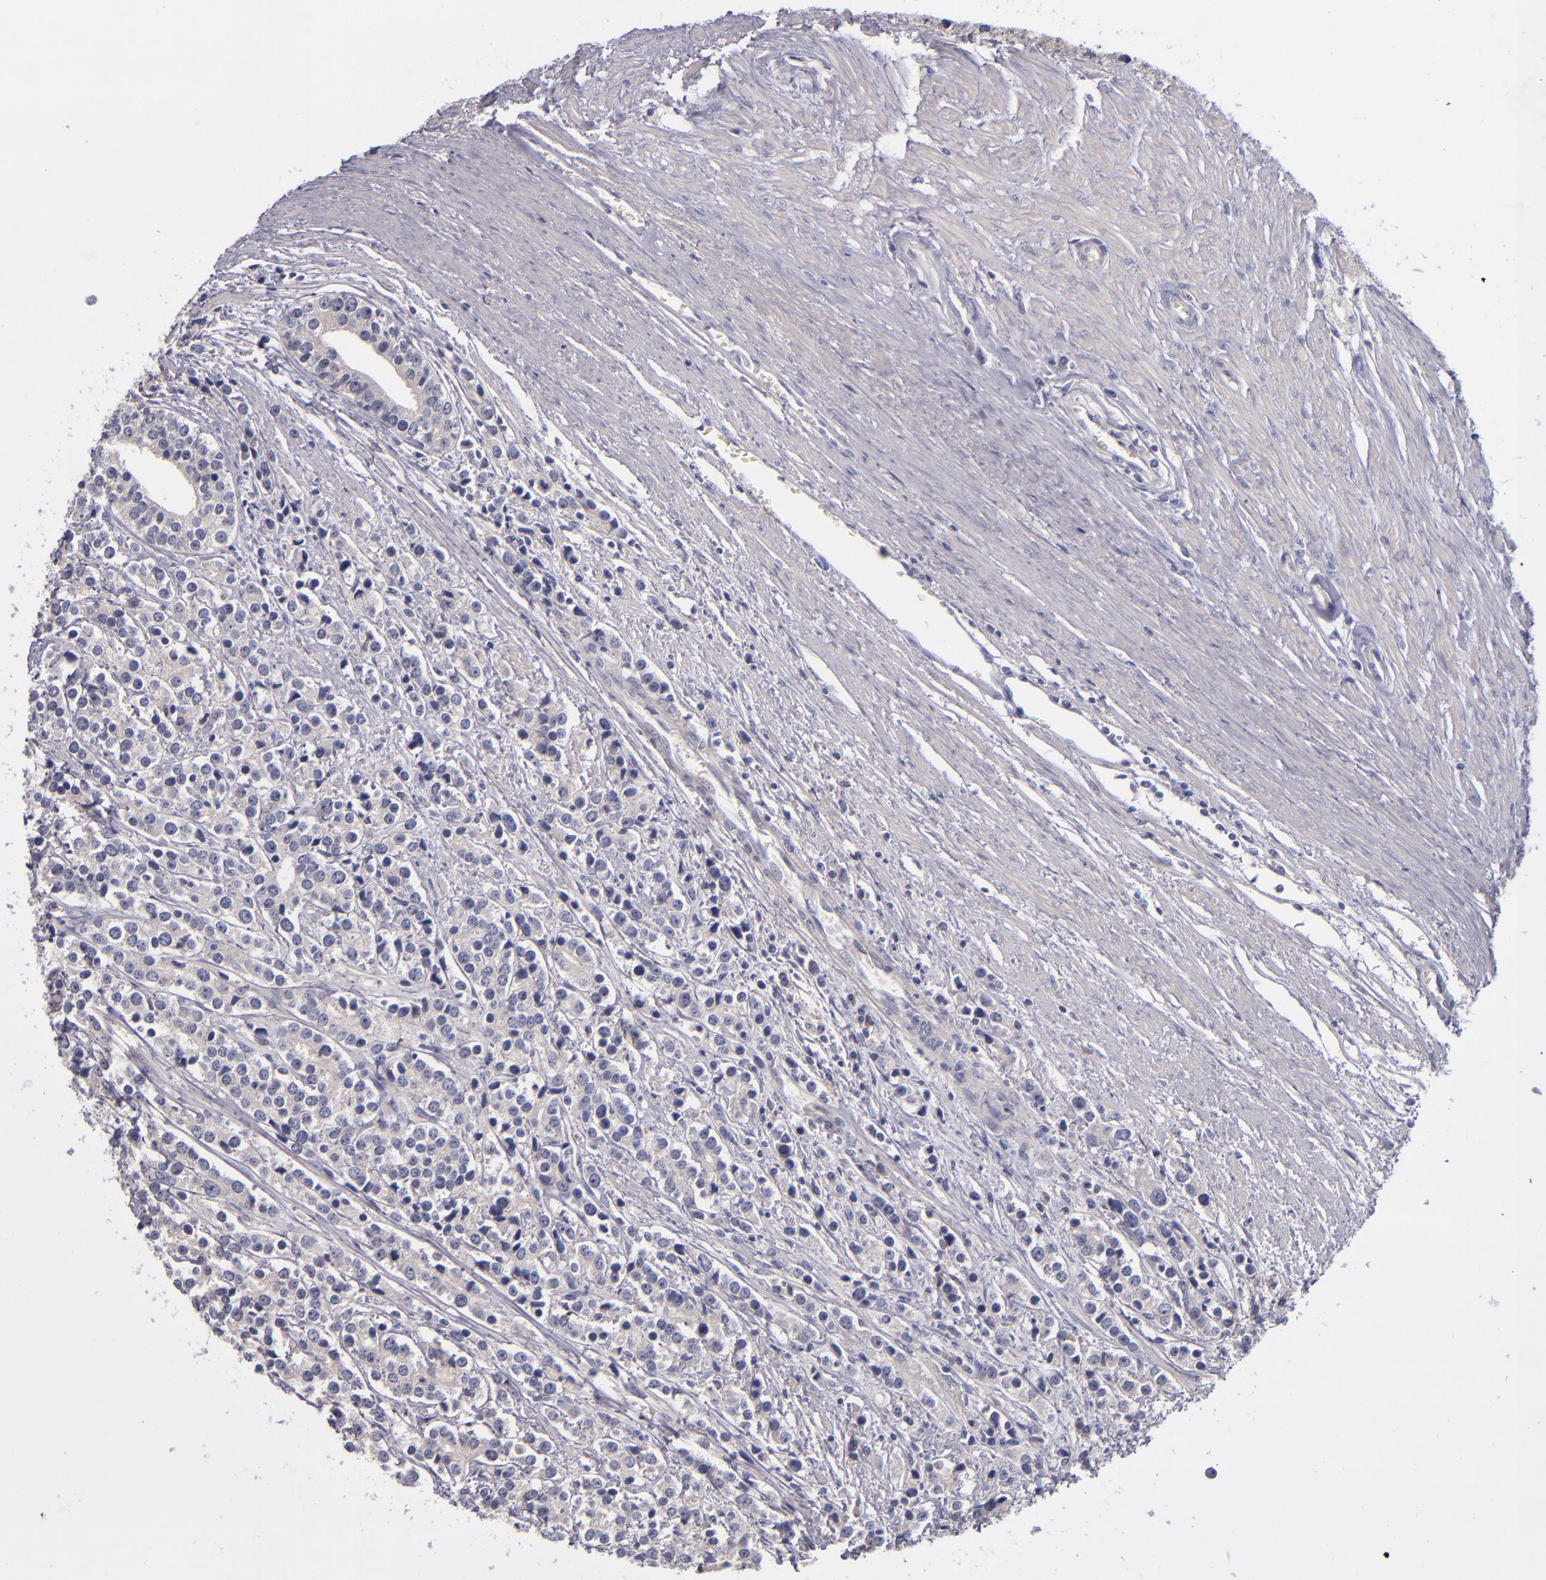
{"staining": {"intensity": "negative", "quantity": "none", "location": "none"}, "tissue": "prostate cancer", "cell_type": "Tumor cells", "image_type": "cancer", "snomed": [{"axis": "morphology", "description": "Adenocarcinoma, High grade"}, {"axis": "topography", "description": "Prostate"}], "caption": "Tumor cells show no significant protein expression in prostate adenocarcinoma (high-grade).", "gene": "TSC2", "patient": {"sex": "male", "age": 71}}